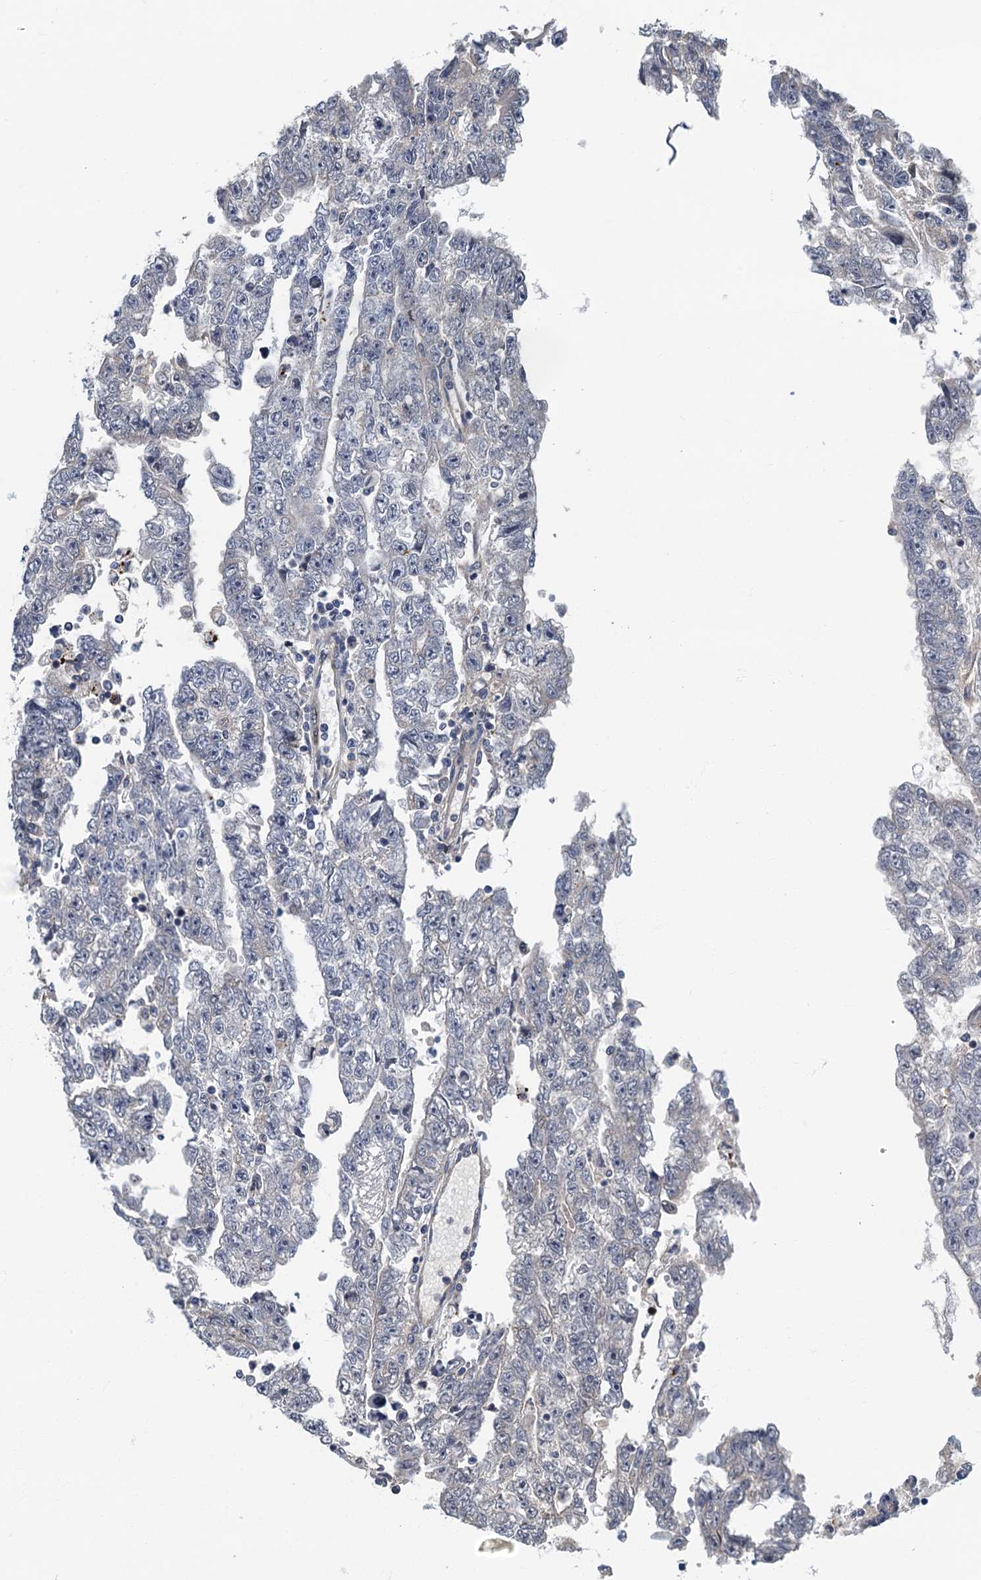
{"staining": {"intensity": "negative", "quantity": "none", "location": "none"}, "tissue": "testis cancer", "cell_type": "Tumor cells", "image_type": "cancer", "snomed": [{"axis": "morphology", "description": "Carcinoma, Embryonal, NOS"}, {"axis": "topography", "description": "Testis"}], "caption": "An immunohistochemistry (IHC) micrograph of testis cancer (embryonal carcinoma) is shown. There is no staining in tumor cells of testis cancer (embryonal carcinoma).", "gene": "CKAP2L", "patient": {"sex": "male", "age": 25}}